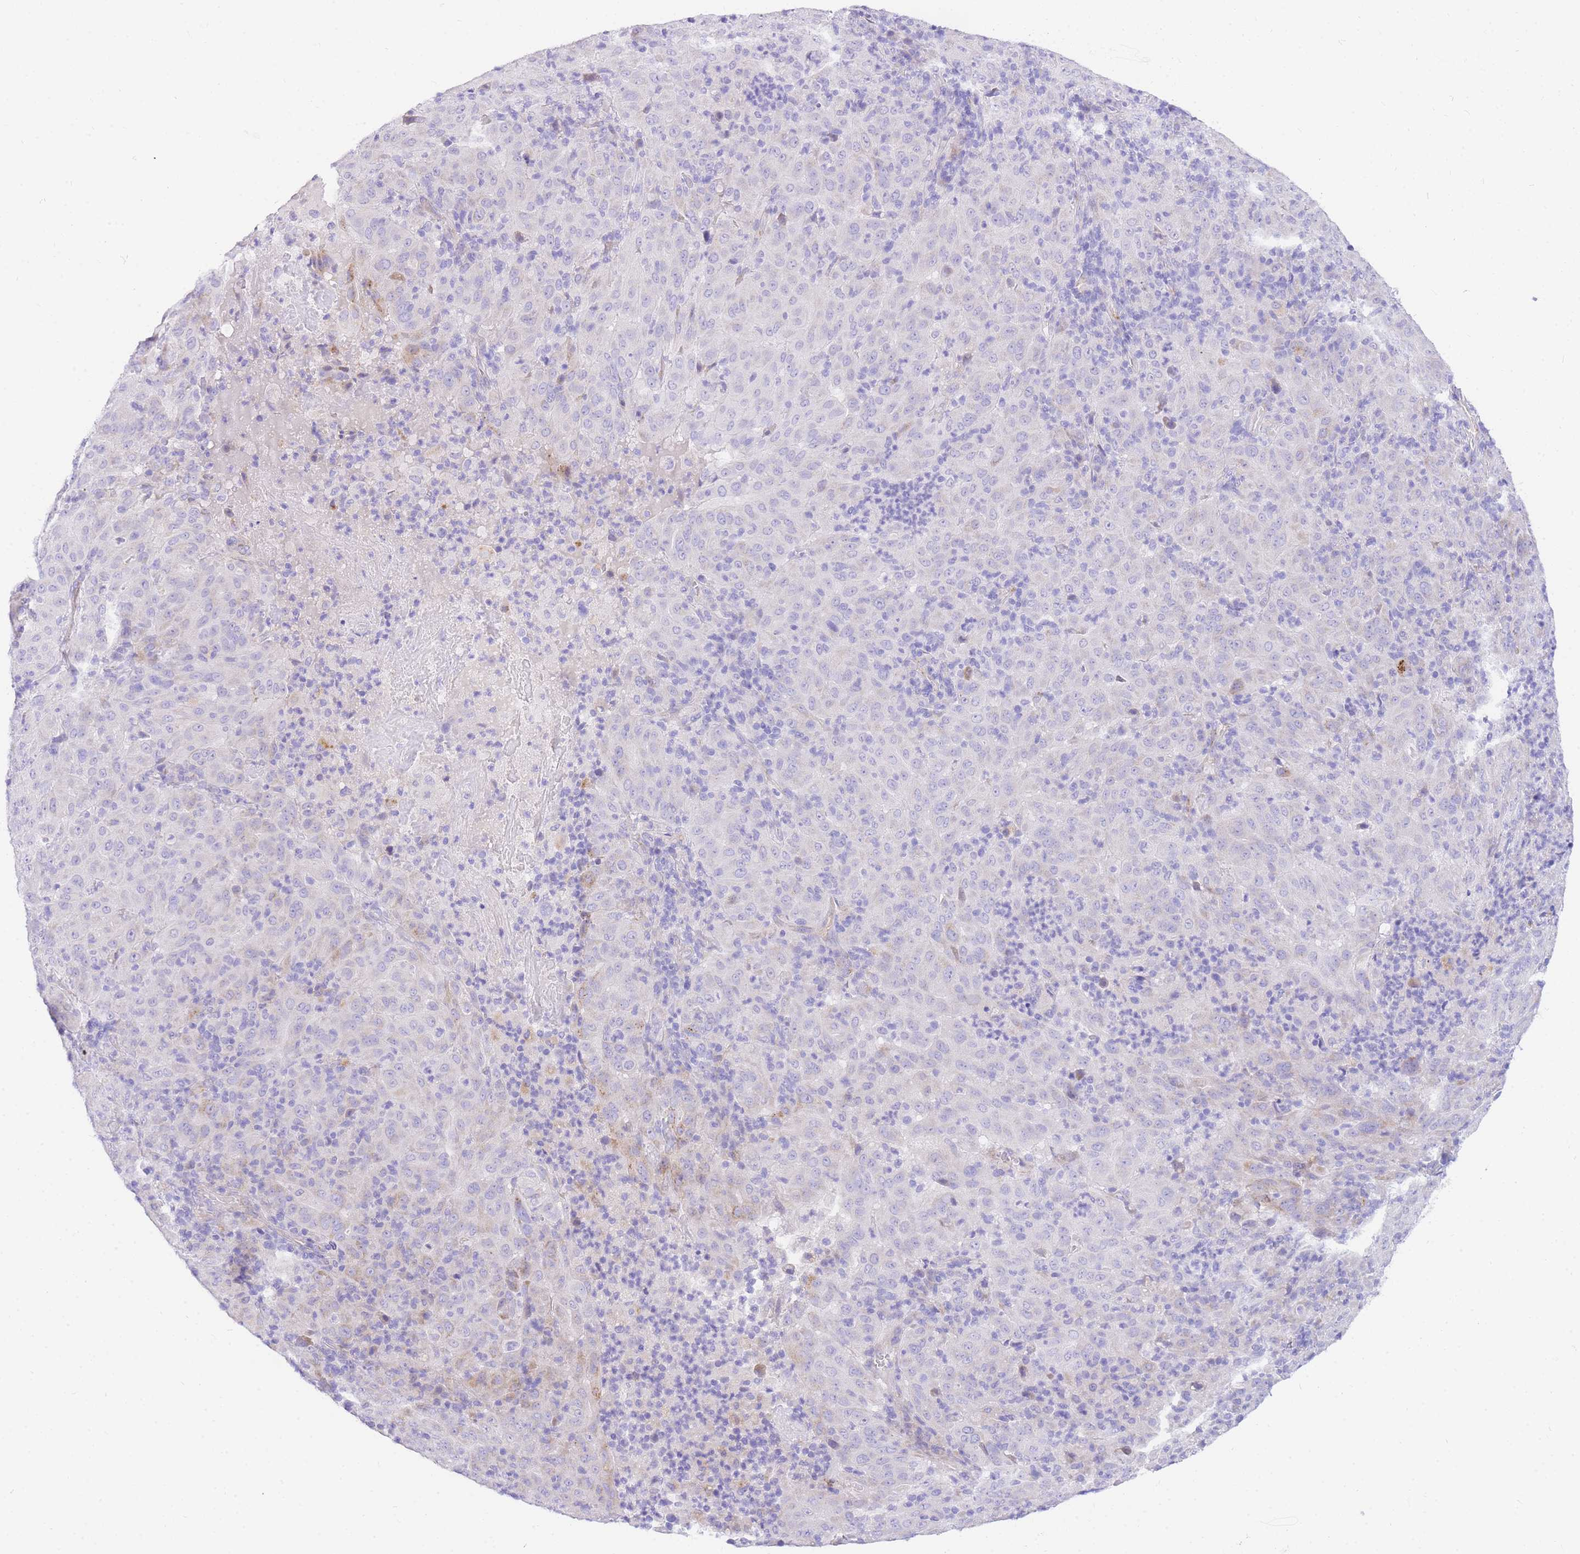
{"staining": {"intensity": "moderate", "quantity": "<25%", "location": "cytoplasmic/membranous"}, "tissue": "pancreatic cancer", "cell_type": "Tumor cells", "image_type": "cancer", "snomed": [{"axis": "morphology", "description": "Adenocarcinoma, NOS"}, {"axis": "topography", "description": "Pancreas"}], "caption": "High-power microscopy captured an immunohistochemistry (IHC) histopathology image of pancreatic cancer, revealing moderate cytoplasmic/membranous staining in approximately <25% of tumor cells. The staining is performed using DAB (3,3'-diaminobenzidine) brown chromogen to label protein expression. The nuclei are counter-stained blue using hematoxylin.", "gene": "UPK1A", "patient": {"sex": "male", "age": 63}}